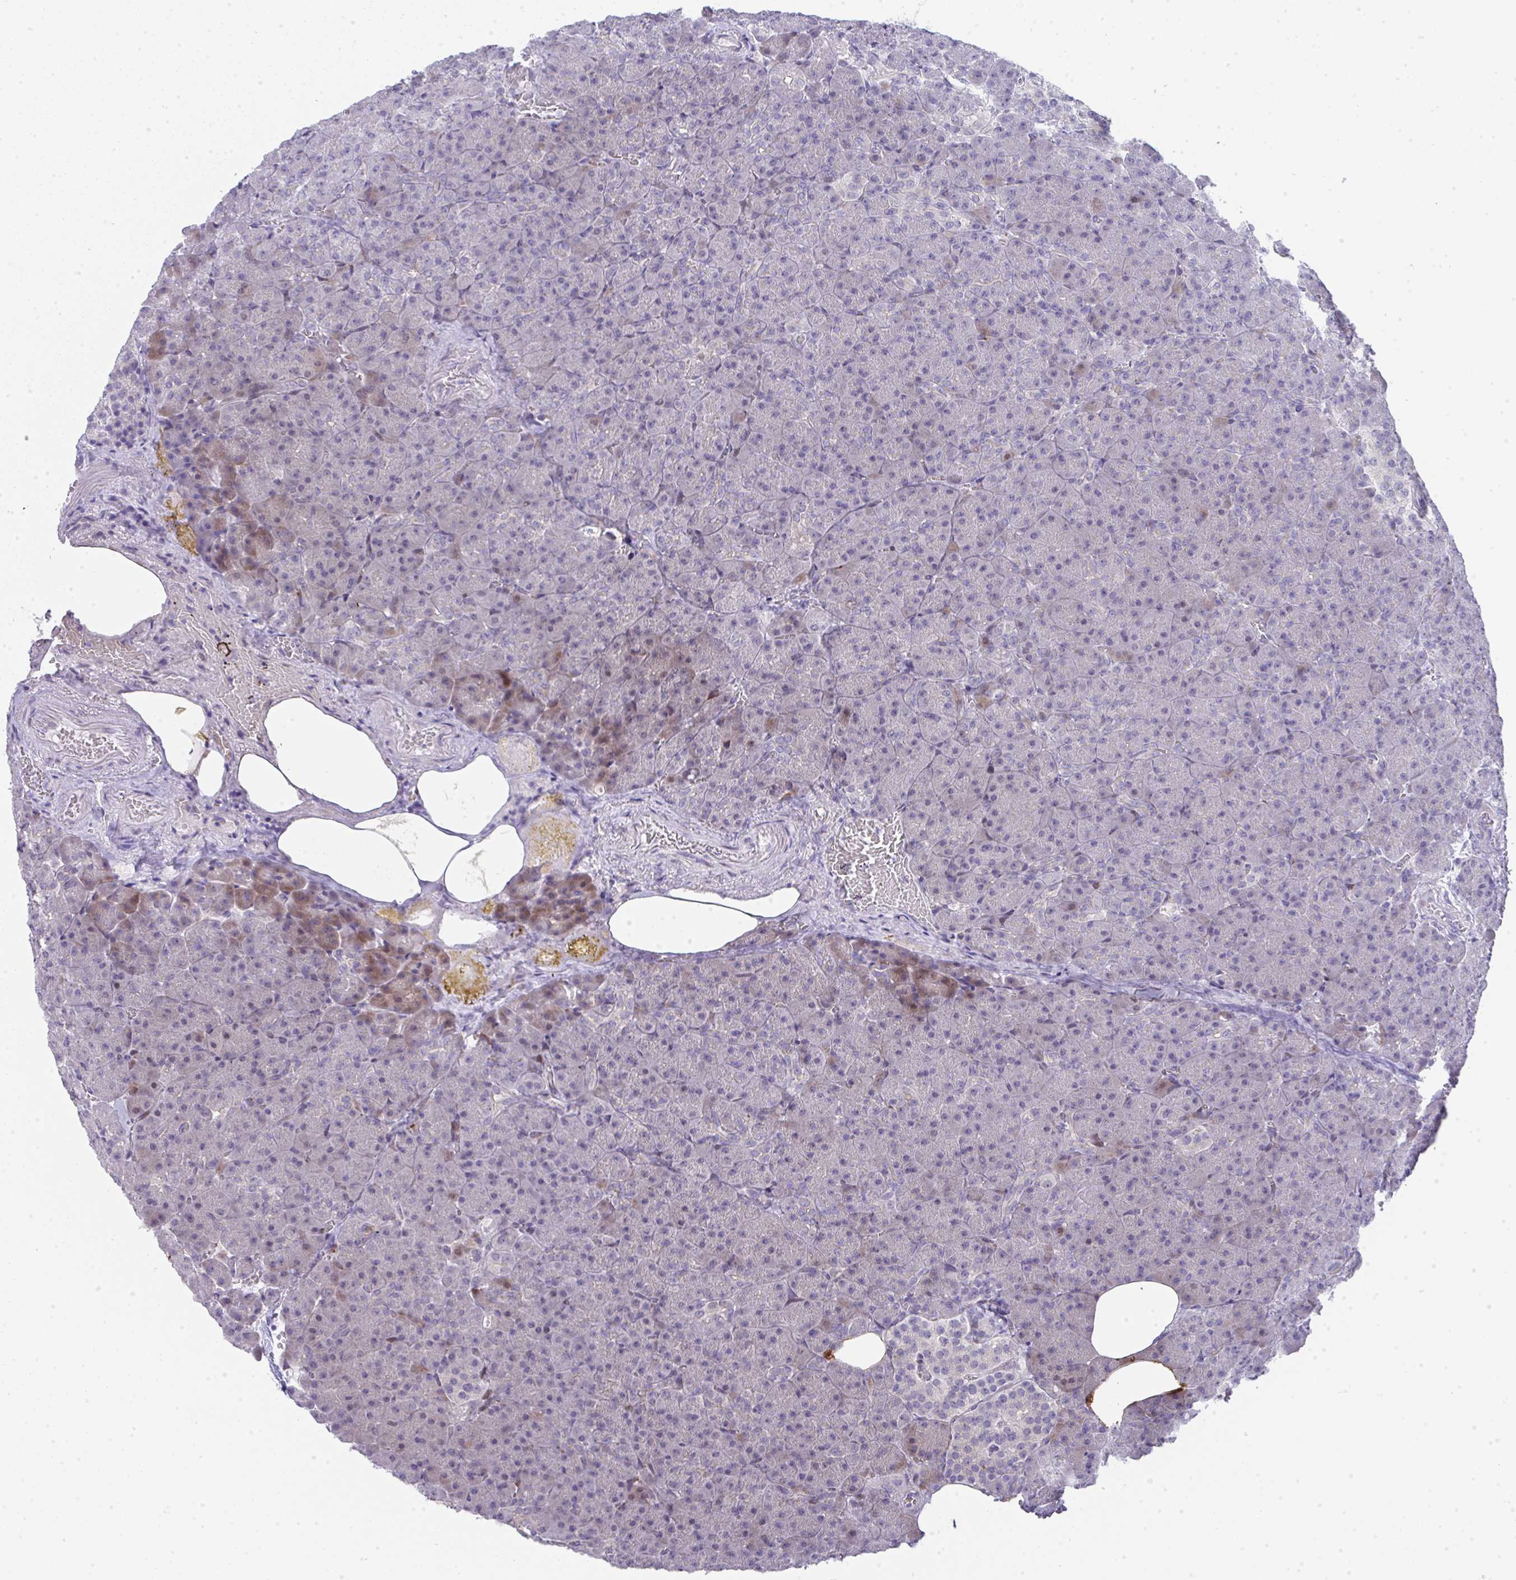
{"staining": {"intensity": "moderate", "quantity": "<25%", "location": "cytoplasmic/membranous,nuclear"}, "tissue": "pancreas", "cell_type": "Exocrine glandular cells", "image_type": "normal", "snomed": [{"axis": "morphology", "description": "Normal tissue, NOS"}, {"axis": "topography", "description": "Pancreas"}], "caption": "A high-resolution micrograph shows immunohistochemistry (IHC) staining of normal pancreas, which demonstrates moderate cytoplasmic/membranous,nuclear positivity in about <25% of exocrine glandular cells. (DAB (3,3'-diaminobenzidine) = brown stain, brightfield microscopy at high magnification).", "gene": "GALNT16", "patient": {"sex": "female", "age": 74}}